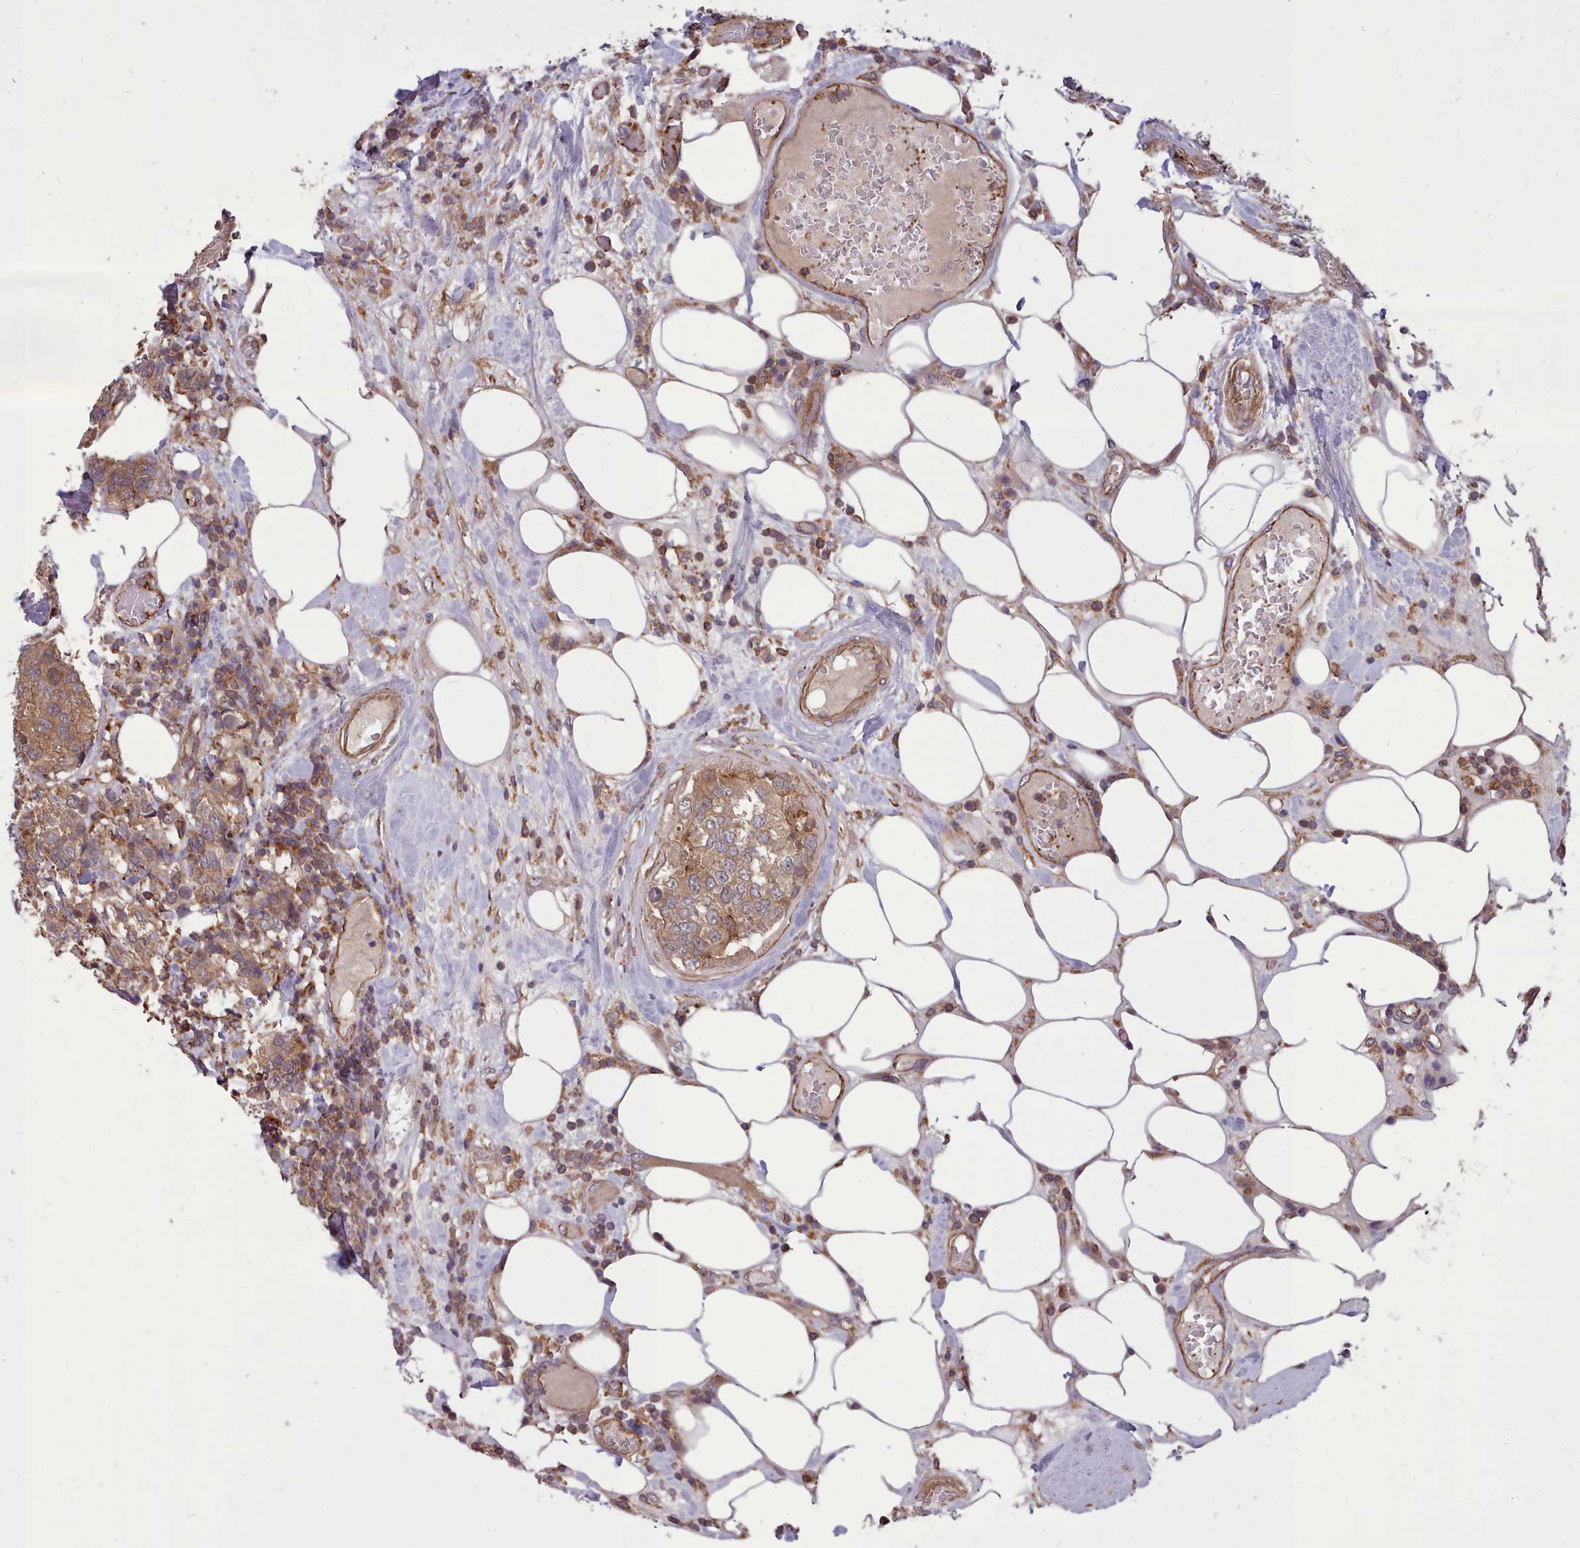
{"staining": {"intensity": "moderate", "quantity": ">75%", "location": "cytoplasmic/membranous"}, "tissue": "breast cancer", "cell_type": "Tumor cells", "image_type": "cancer", "snomed": [{"axis": "morphology", "description": "Lobular carcinoma"}, {"axis": "topography", "description": "Breast"}], "caption": "Immunohistochemical staining of human breast lobular carcinoma exhibits medium levels of moderate cytoplasmic/membranous expression in approximately >75% of tumor cells.", "gene": "STUB1", "patient": {"sex": "female", "age": 59}}